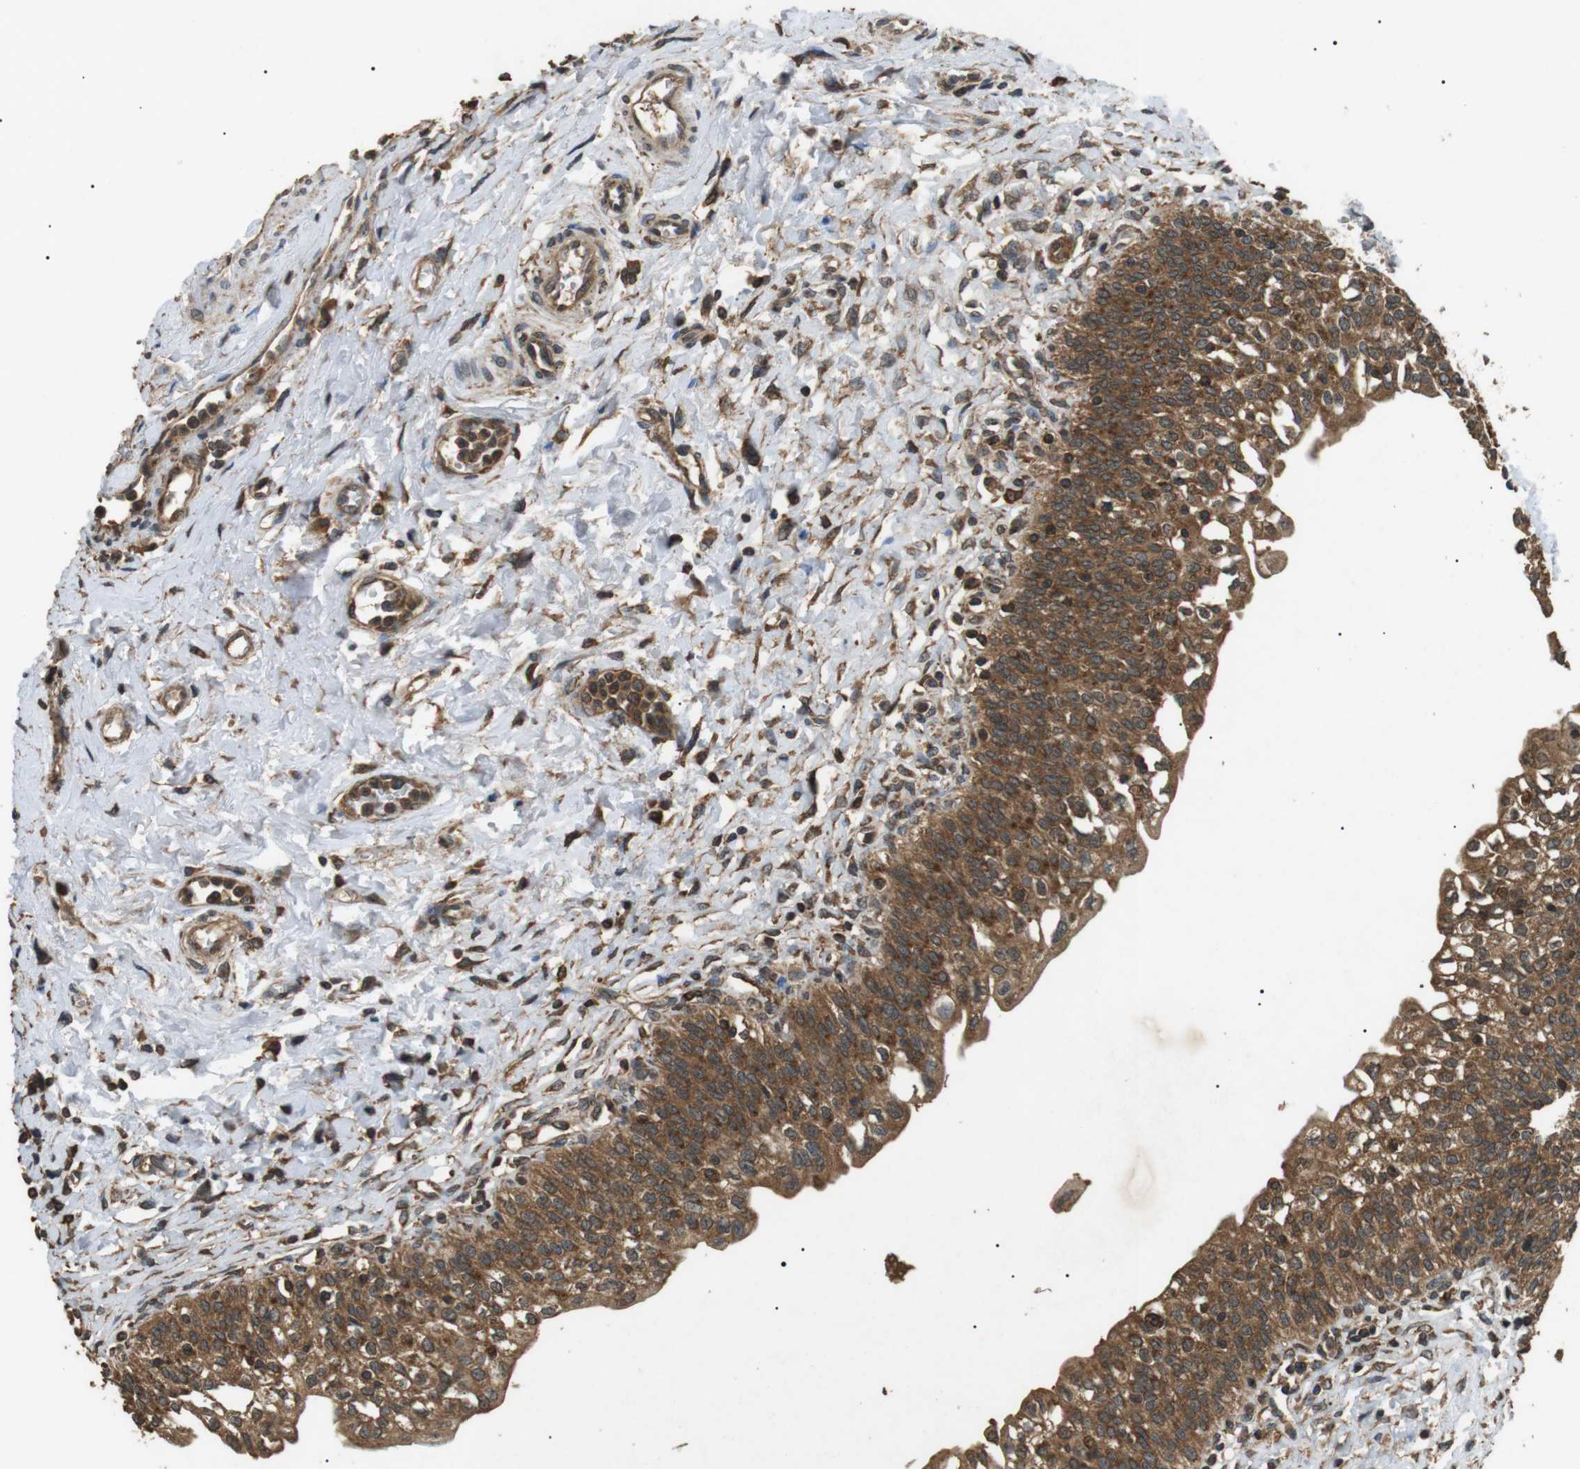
{"staining": {"intensity": "moderate", "quantity": ">75%", "location": "cytoplasmic/membranous"}, "tissue": "urinary bladder", "cell_type": "Urothelial cells", "image_type": "normal", "snomed": [{"axis": "morphology", "description": "Normal tissue, NOS"}, {"axis": "topography", "description": "Urinary bladder"}], "caption": "Moderate cytoplasmic/membranous positivity is identified in about >75% of urothelial cells in unremarkable urinary bladder. (DAB IHC, brown staining for protein, blue staining for nuclei).", "gene": "TBC1D15", "patient": {"sex": "male", "age": 55}}